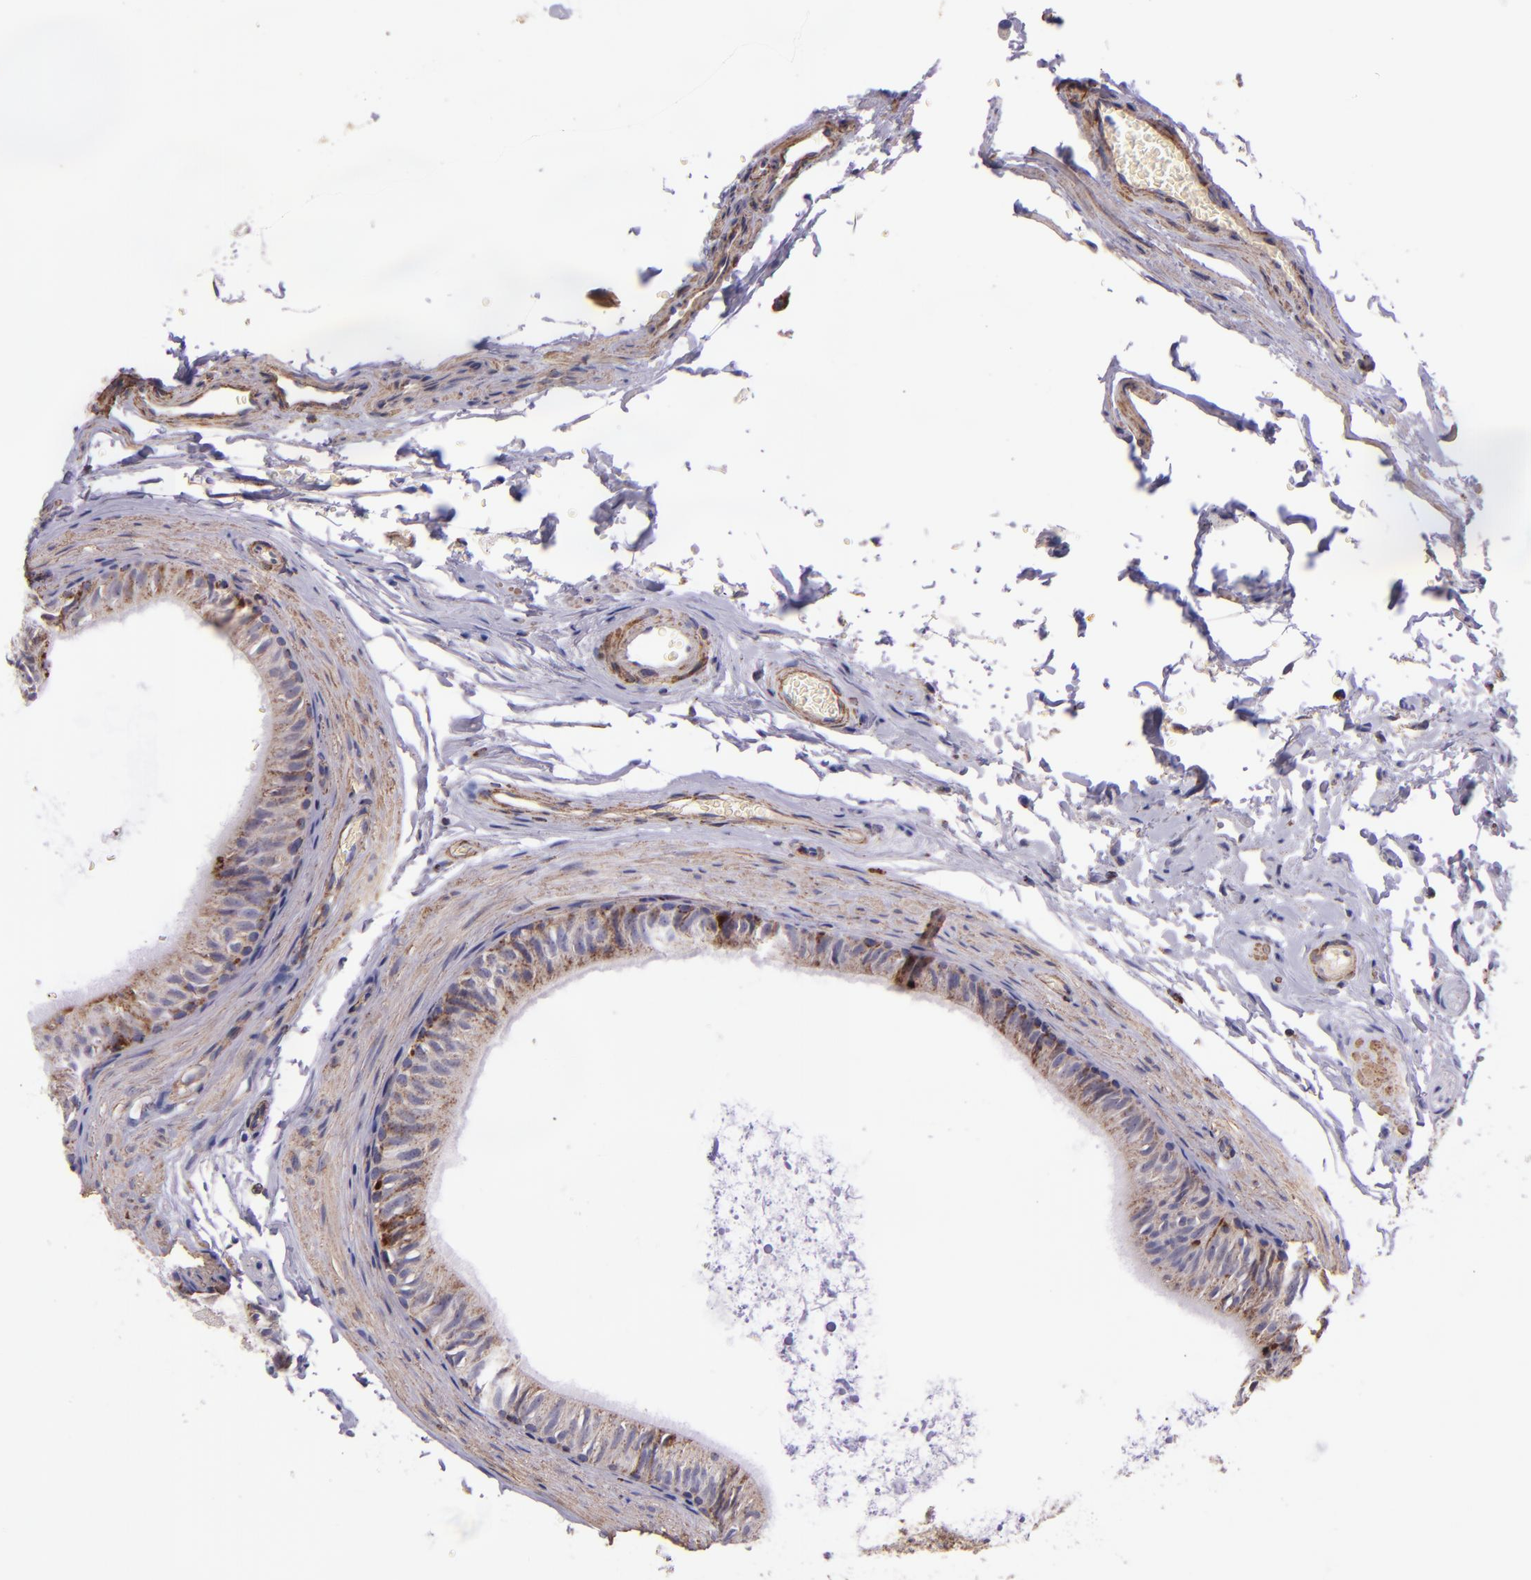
{"staining": {"intensity": "strong", "quantity": ">75%", "location": "cytoplasmic/membranous"}, "tissue": "epididymis", "cell_type": "Glandular cells", "image_type": "normal", "snomed": [{"axis": "morphology", "description": "Normal tissue, NOS"}, {"axis": "topography", "description": "Testis"}, {"axis": "topography", "description": "Epididymis"}], "caption": "IHC (DAB (3,3'-diaminobenzidine)) staining of normal human epididymis demonstrates strong cytoplasmic/membranous protein staining in approximately >75% of glandular cells.", "gene": "IDH3G", "patient": {"sex": "male", "age": 36}}